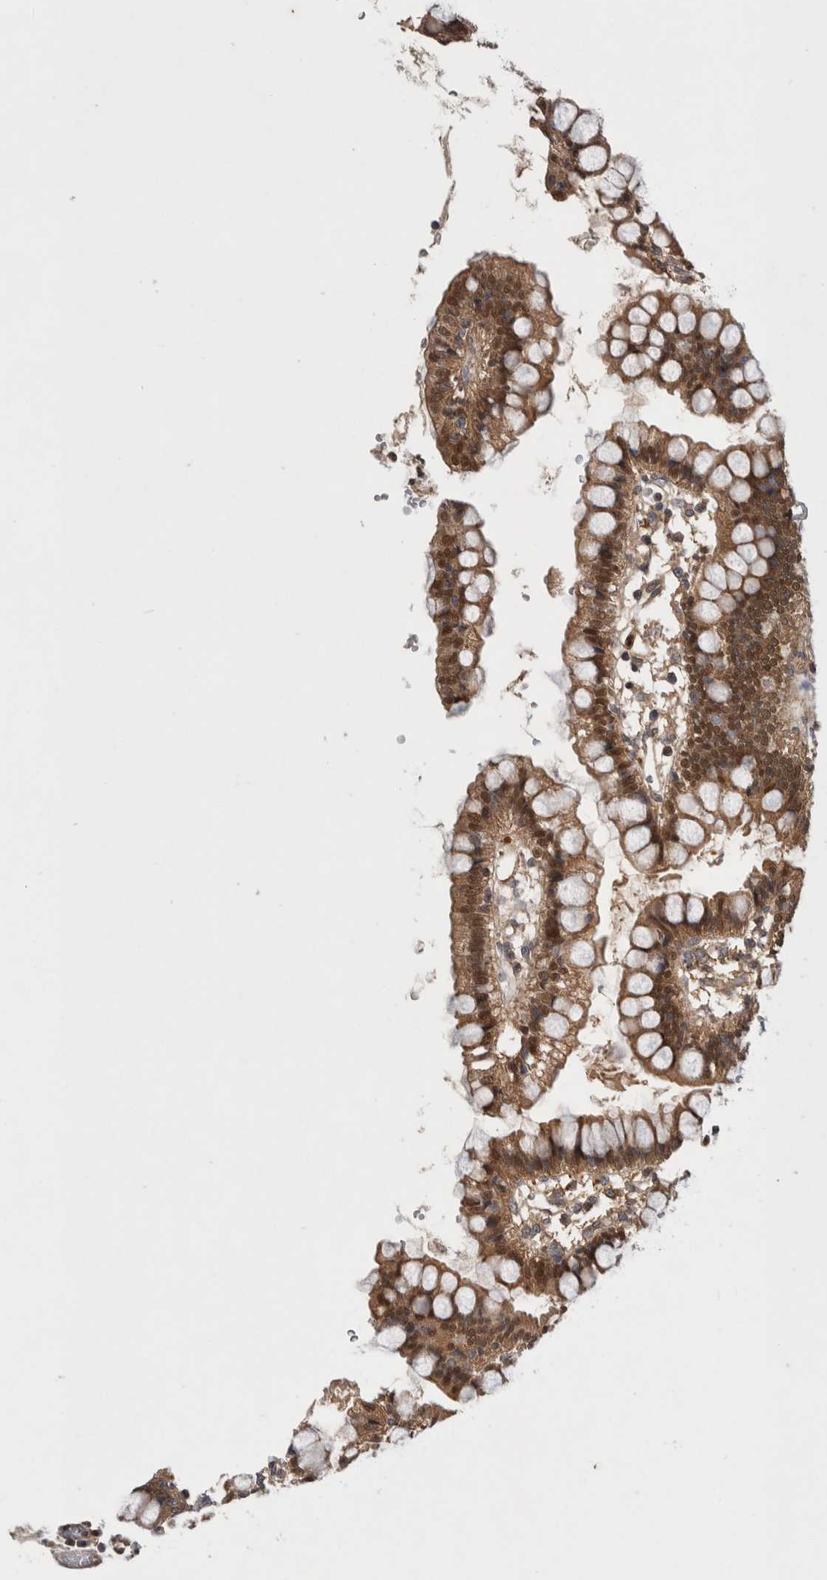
{"staining": {"intensity": "moderate", "quantity": ">75%", "location": "cytoplasmic/membranous,nuclear"}, "tissue": "small intestine", "cell_type": "Glandular cells", "image_type": "normal", "snomed": [{"axis": "morphology", "description": "Normal tissue, NOS"}, {"axis": "morphology", "description": "Developmental malformation"}, {"axis": "topography", "description": "Small intestine"}], "caption": "Immunohistochemical staining of normal small intestine reveals >75% levels of moderate cytoplasmic/membranous,nuclear protein expression in about >75% of glandular cells. Nuclei are stained in blue.", "gene": "ASTN2", "patient": {"sex": "male"}}